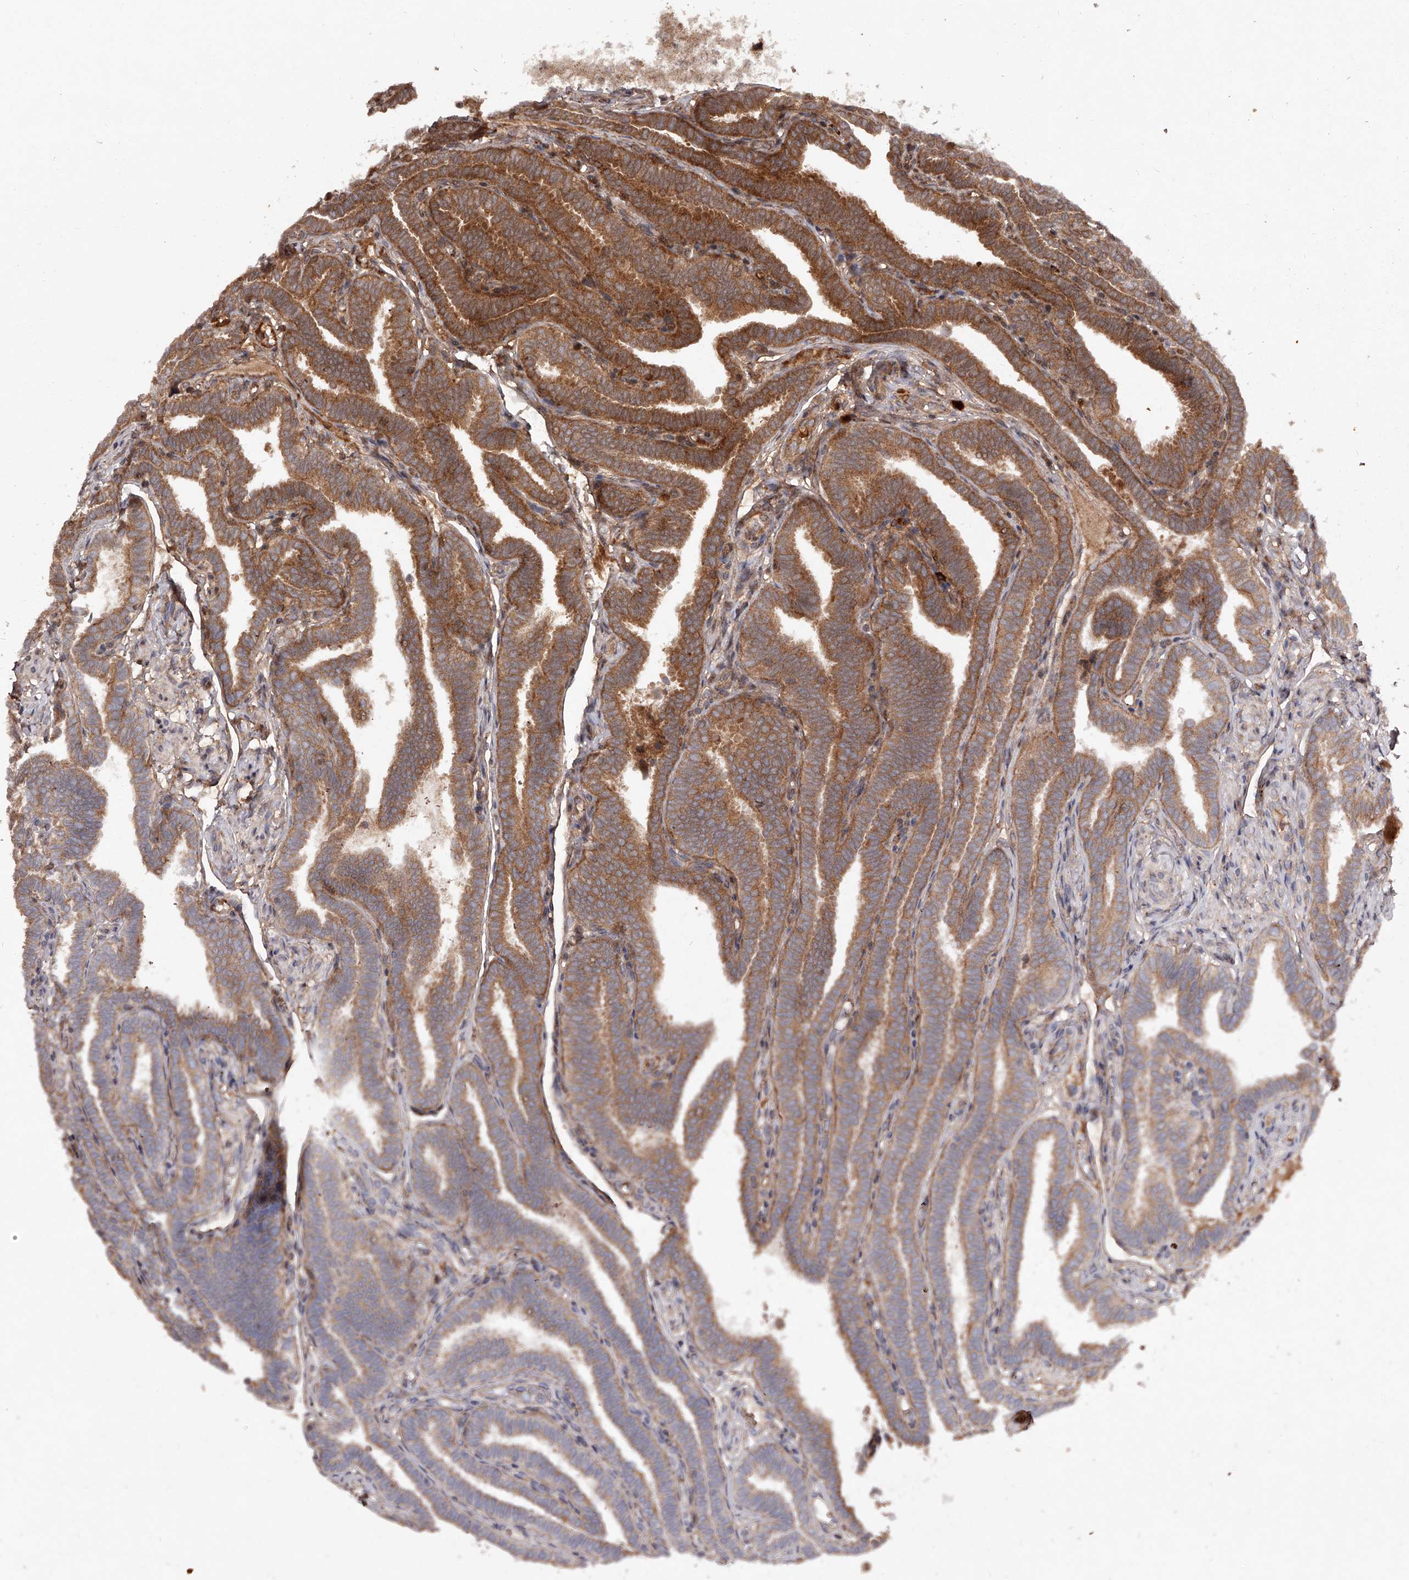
{"staining": {"intensity": "strong", "quantity": ">75%", "location": "cytoplasmic/membranous"}, "tissue": "fallopian tube", "cell_type": "Glandular cells", "image_type": "normal", "snomed": [{"axis": "morphology", "description": "Normal tissue, NOS"}, {"axis": "topography", "description": "Fallopian tube"}], "caption": "Immunohistochemical staining of normal human fallopian tube demonstrates high levels of strong cytoplasmic/membranous positivity in approximately >75% of glandular cells.", "gene": "CRYZL1", "patient": {"sex": "female", "age": 39}}